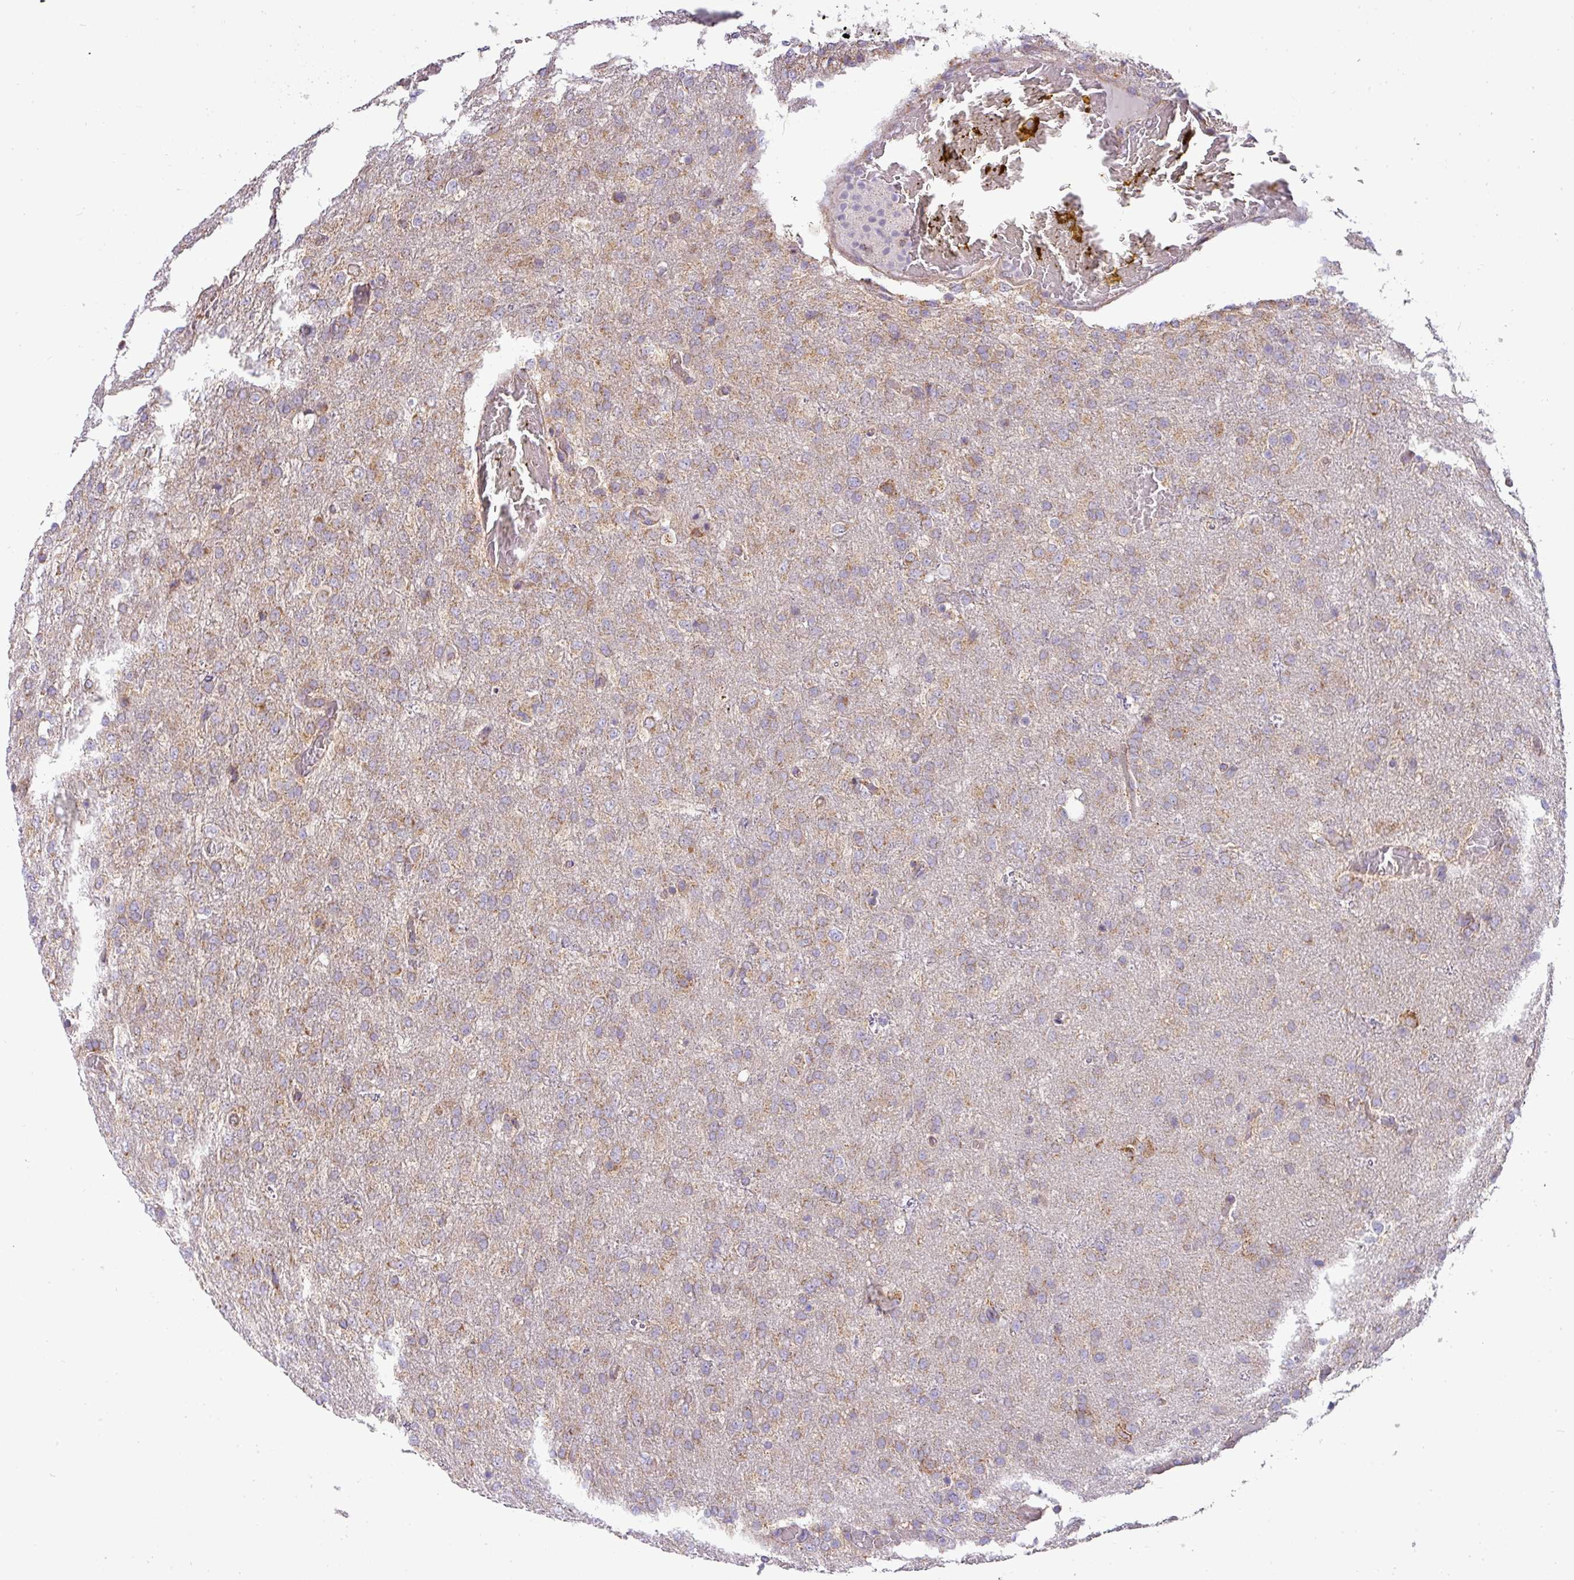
{"staining": {"intensity": "weak", "quantity": ">75%", "location": "cytoplasmic/membranous"}, "tissue": "glioma", "cell_type": "Tumor cells", "image_type": "cancer", "snomed": [{"axis": "morphology", "description": "Glioma, malignant, High grade"}, {"axis": "topography", "description": "Brain"}], "caption": "Weak cytoplasmic/membranous expression for a protein is present in approximately >75% of tumor cells of malignant high-grade glioma using IHC.", "gene": "ZNF211", "patient": {"sex": "female", "age": 74}}